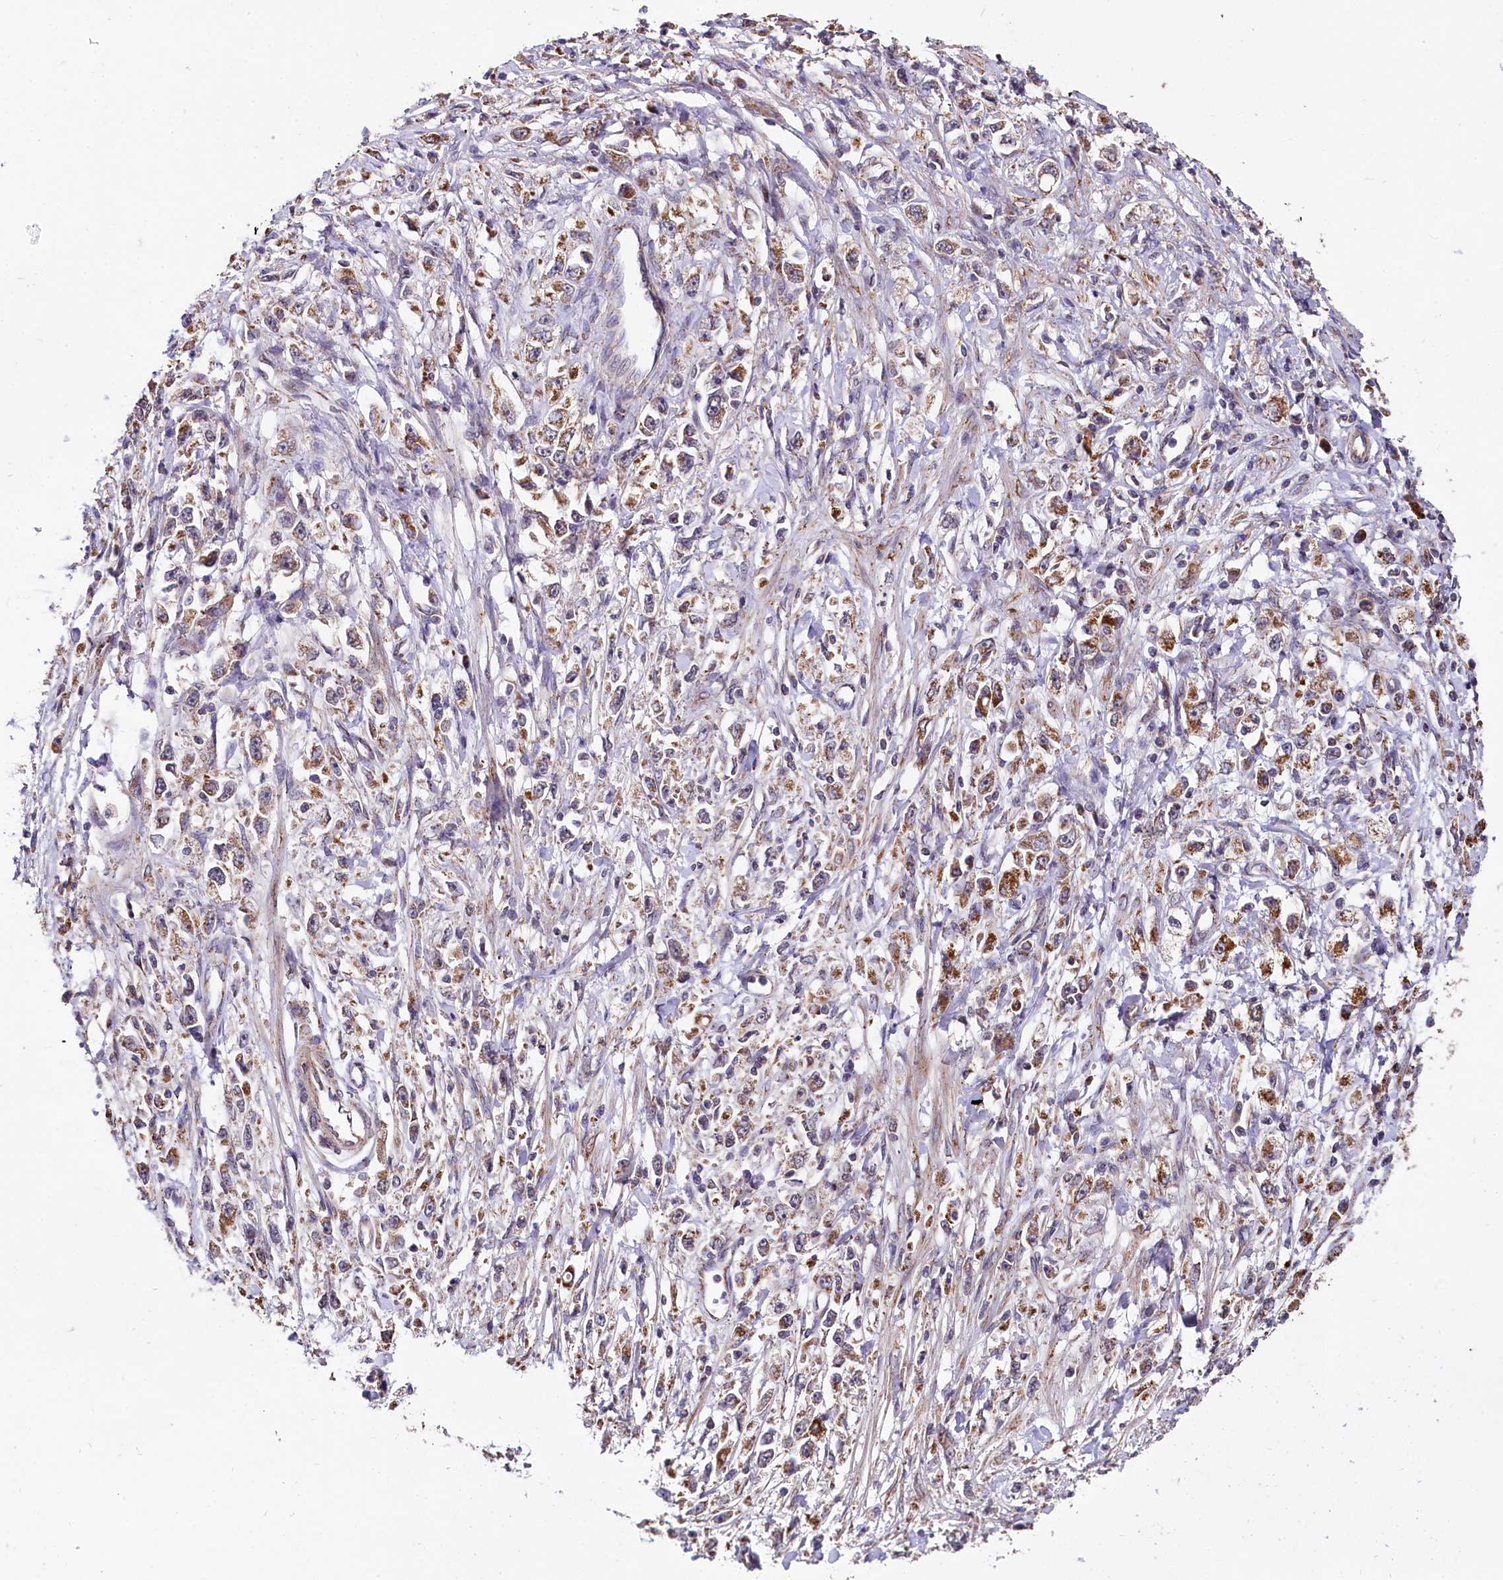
{"staining": {"intensity": "moderate", "quantity": ">75%", "location": "cytoplasmic/membranous"}, "tissue": "stomach cancer", "cell_type": "Tumor cells", "image_type": "cancer", "snomed": [{"axis": "morphology", "description": "Adenocarcinoma, NOS"}, {"axis": "topography", "description": "Stomach"}], "caption": "Immunohistochemical staining of stomach cancer (adenocarcinoma) displays medium levels of moderate cytoplasmic/membranous expression in approximately >75% of tumor cells.", "gene": "SPRYD3", "patient": {"sex": "female", "age": 59}}